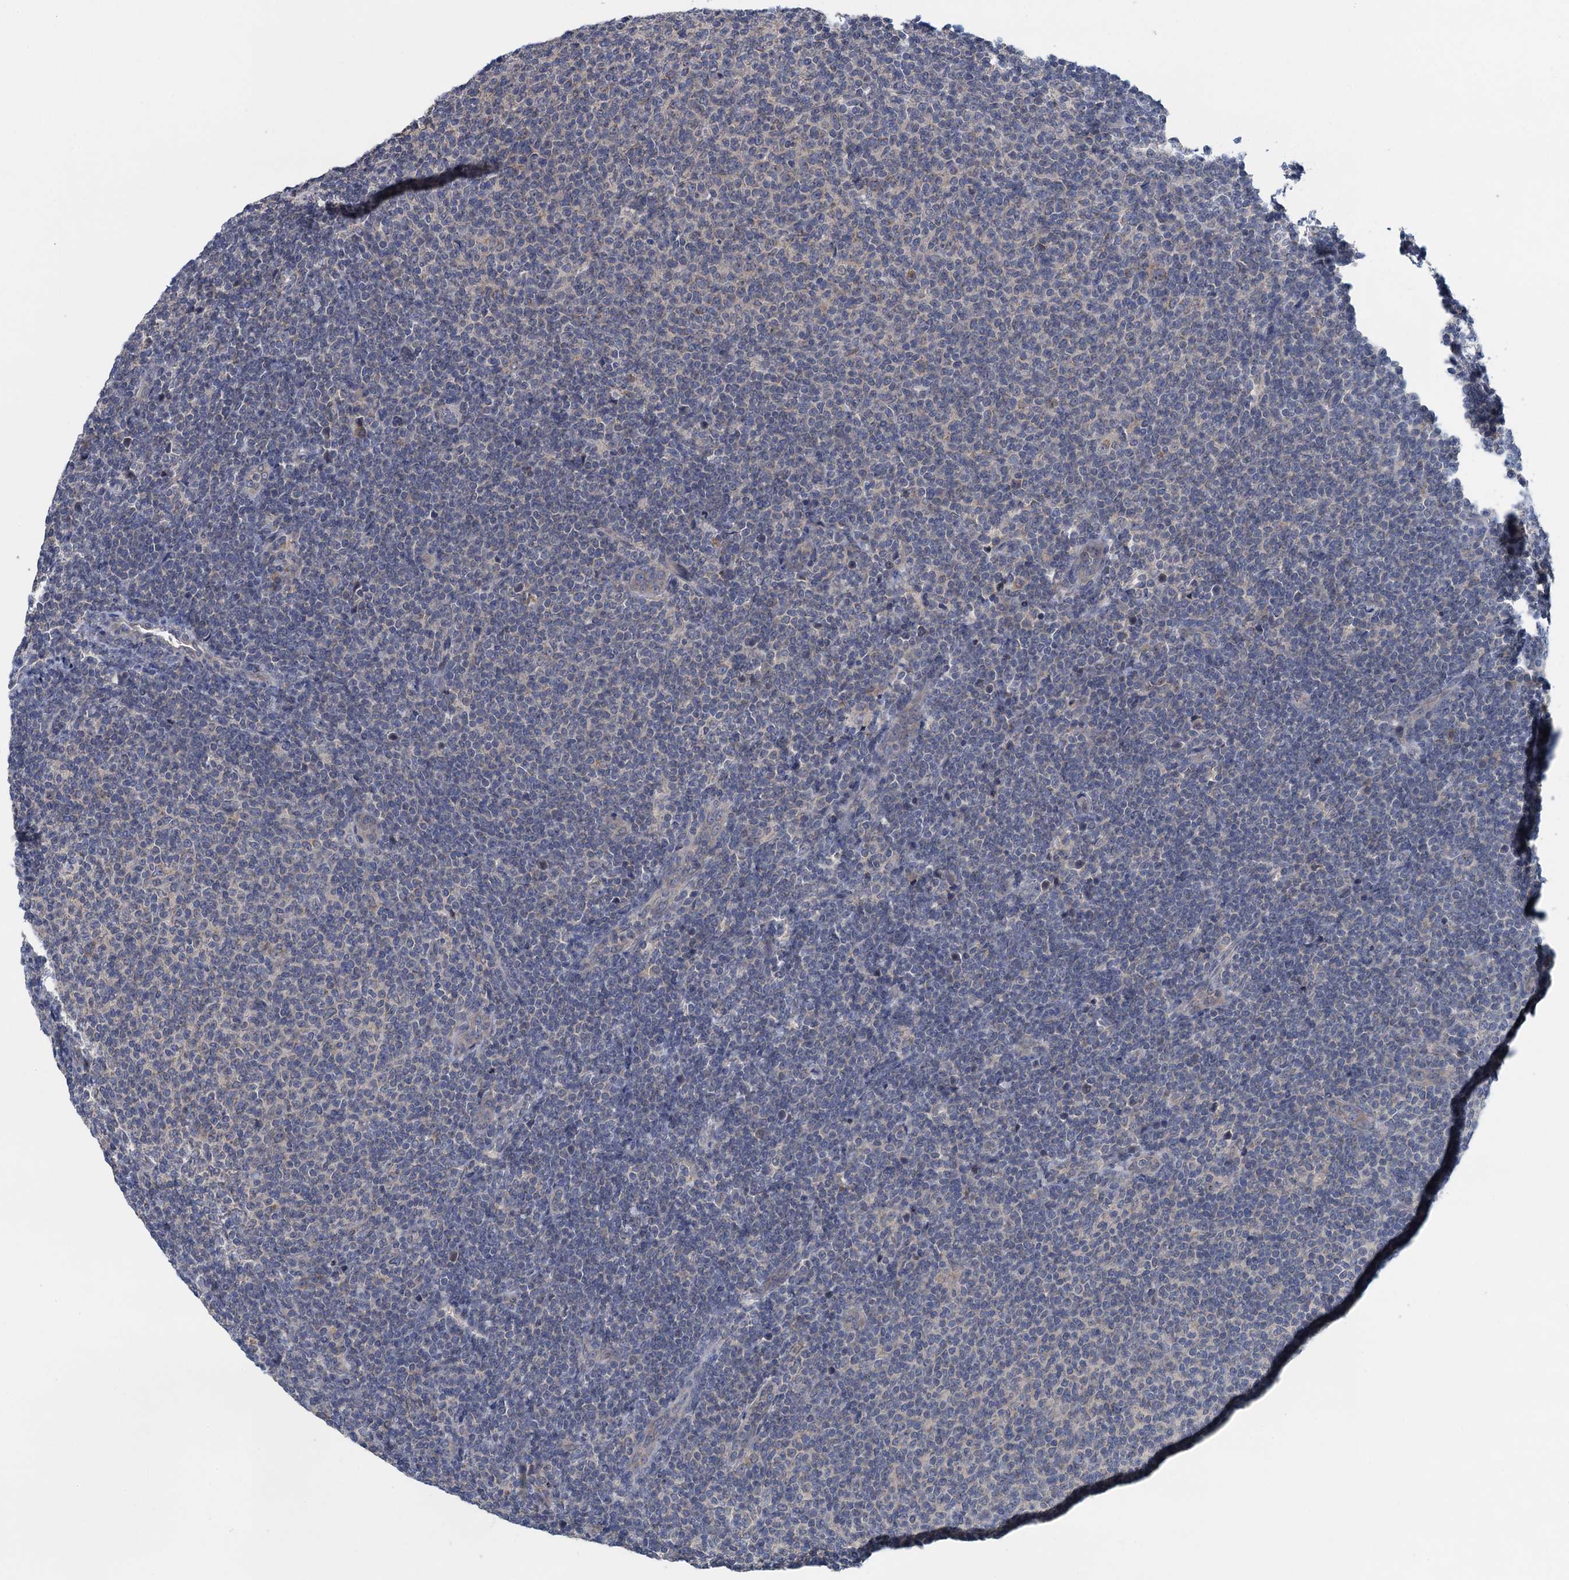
{"staining": {"intensity": "negative", "quantity": "none", "location": "none"}, "tissue": "lymphoma", "cell_type": "Tumor cells", "image_type": "cancer", "snomed": [{"axis": "morphology", "description": "Malignant lymphoma, non-Hodgkin's type, Low grade"}, {"axis": "topography", "description": "Lymph node"}], "caption": "There is no significant expression in tumor cells of lymphoma.", "gene": "CTU2", "patient": {"sex": "male", "age": 66}}